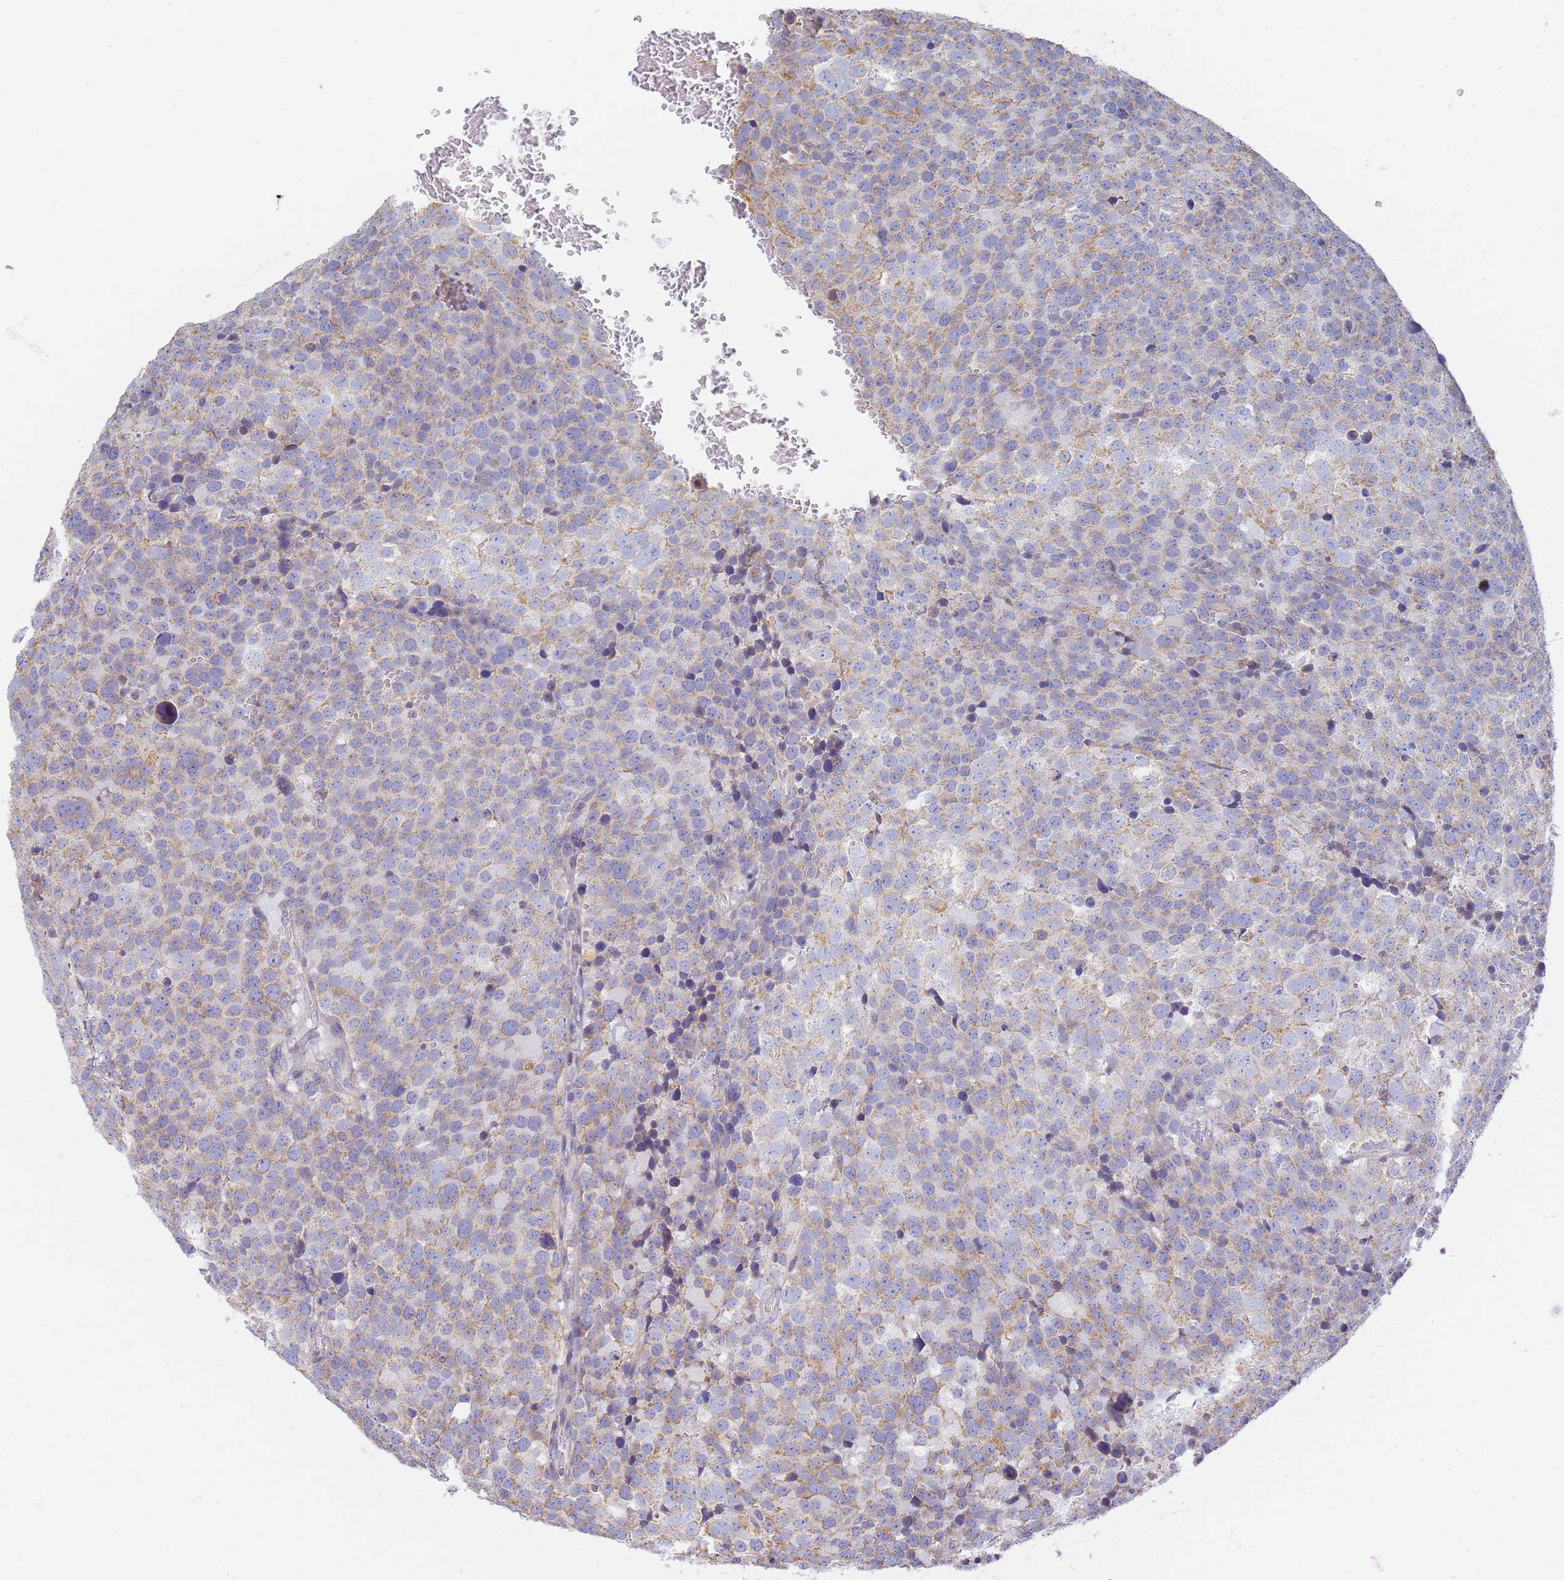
{"staining": {"intensity": "moderate", "quantity": "25%-75%", "location": "cytoplasmic/membranous"}, "tissue": "testis cancer", "cell_type": "Tumor cells", "image_type": "cancer", "snomed": [{"axis": "morphology", "description": "Seminoma, NOS"}, {"axis": "topography", "description": "Testis"}], "caption": "Immunohistochemistry staining of testis cancer, which demonstrates medium levels of moderate cytoplasmic/membranous expression in approximately 25%-75% of tumor cells indicating moderate cytoplasmic/membranous protein expression. The staining was performed using DAB (3,3'-diaminobenzidine) (brown) for protein detection and nuclei were counterstained in hematoxylin (blue).", "gene": "UTP23", "patient": {"sex": "male", "age": 71}}